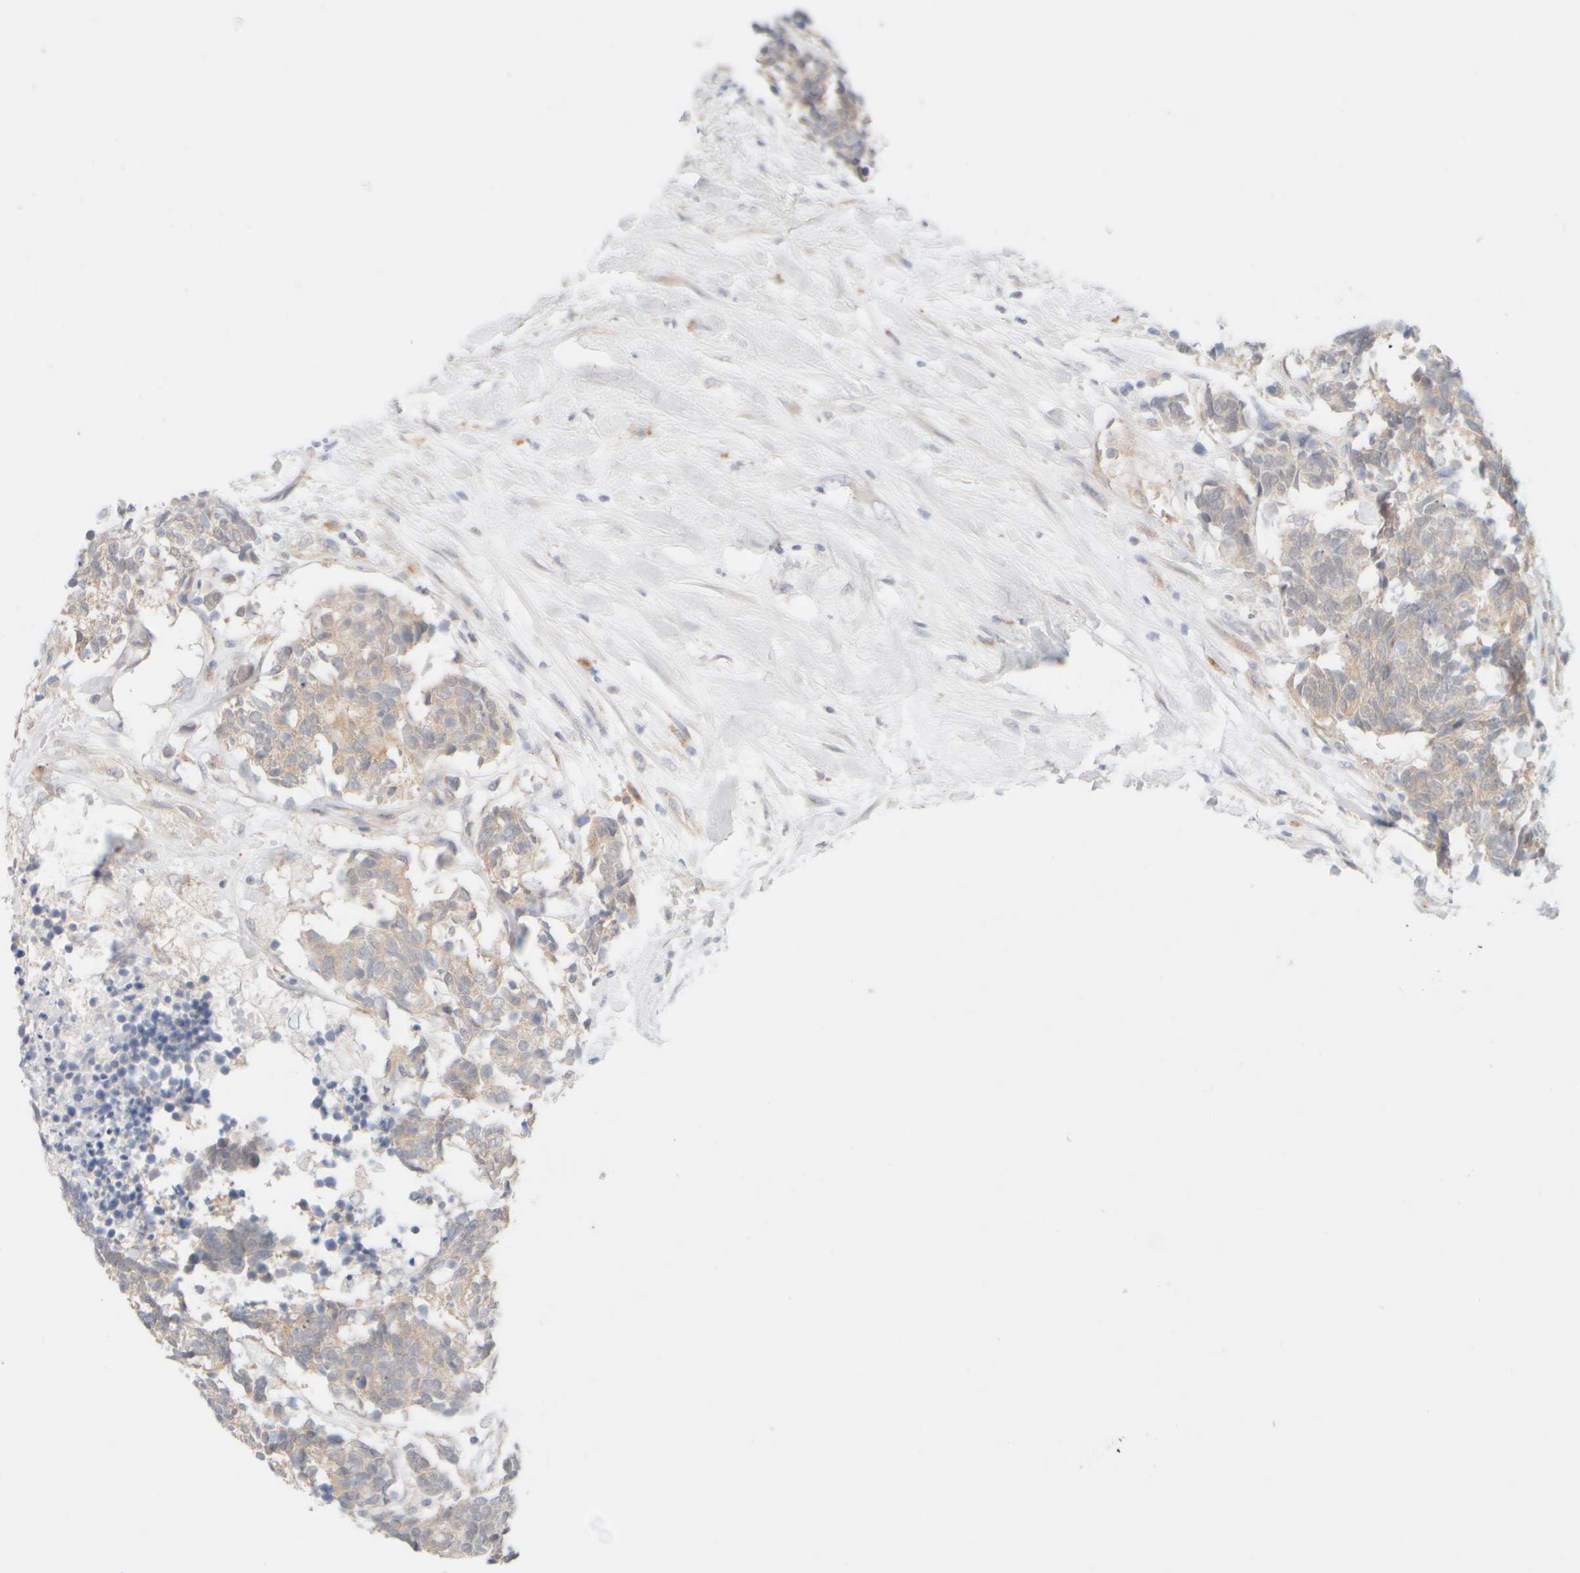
{"staining": {"intensity": "weak", "quantity": ">75%", "location": "cytoplasmic/membranous"}, "tissue": "carcinoid", "cell_type": "Tumor cells", "image_type": "cancer", "snomed": [{"axis": "morphology", "description": "Carcinoma, NOS"}, {"axis": "morphology", "description": "Carcinoid, malignant, NOS"}, {"axis": "topography", "description": "Urinary bladder"}], "caption": "The micrograph shows a brown stain indicating the presence of a protein in the cytoplasmic/membranous of tumor cells in carcinoid (malignant).", "gene": "UNC13B", "patient": {"sex": "male", "age": 57}}